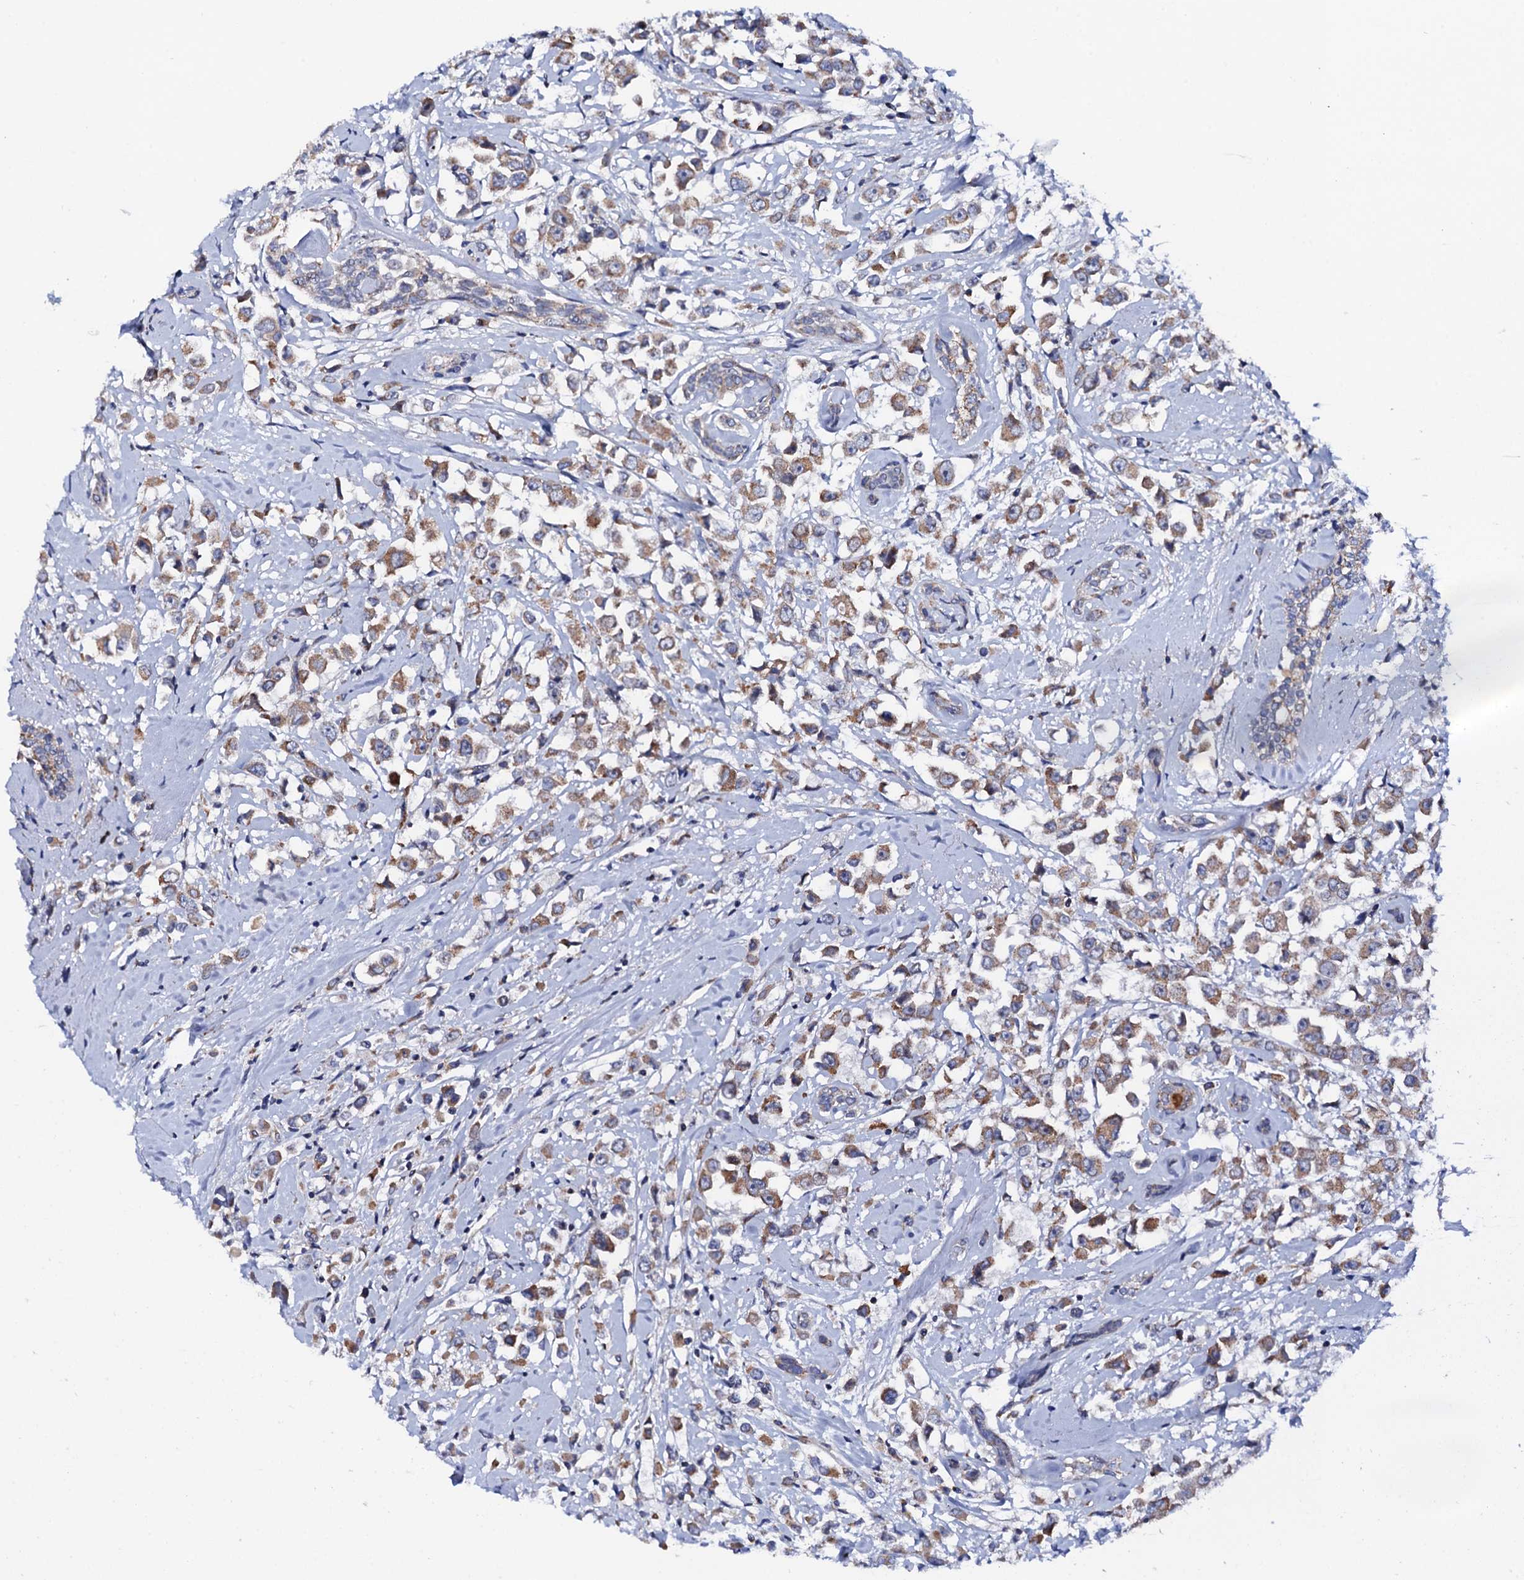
{"staining": {"intensity": "moderate", "quantity": ">75%", "location": "cytoplasmic/membranous"}, "tissue": "breast cancer", "cell_type": "Tumor cells", "image_type": "cancer", "snomed": [{"axis": "morphology", "description": "Duct carcinoma"}, {"axis": "topography", "description": "Breast"}], "caption": "Protein expression by immunohistochemistry (IHC) displays moderate cytoplasmic/membranous positivity in about >75% of tumor cells in breast invasive ductal carcinoma.", "gene": "MRPL48", "patient": {"sex": "female", "age": 87}}